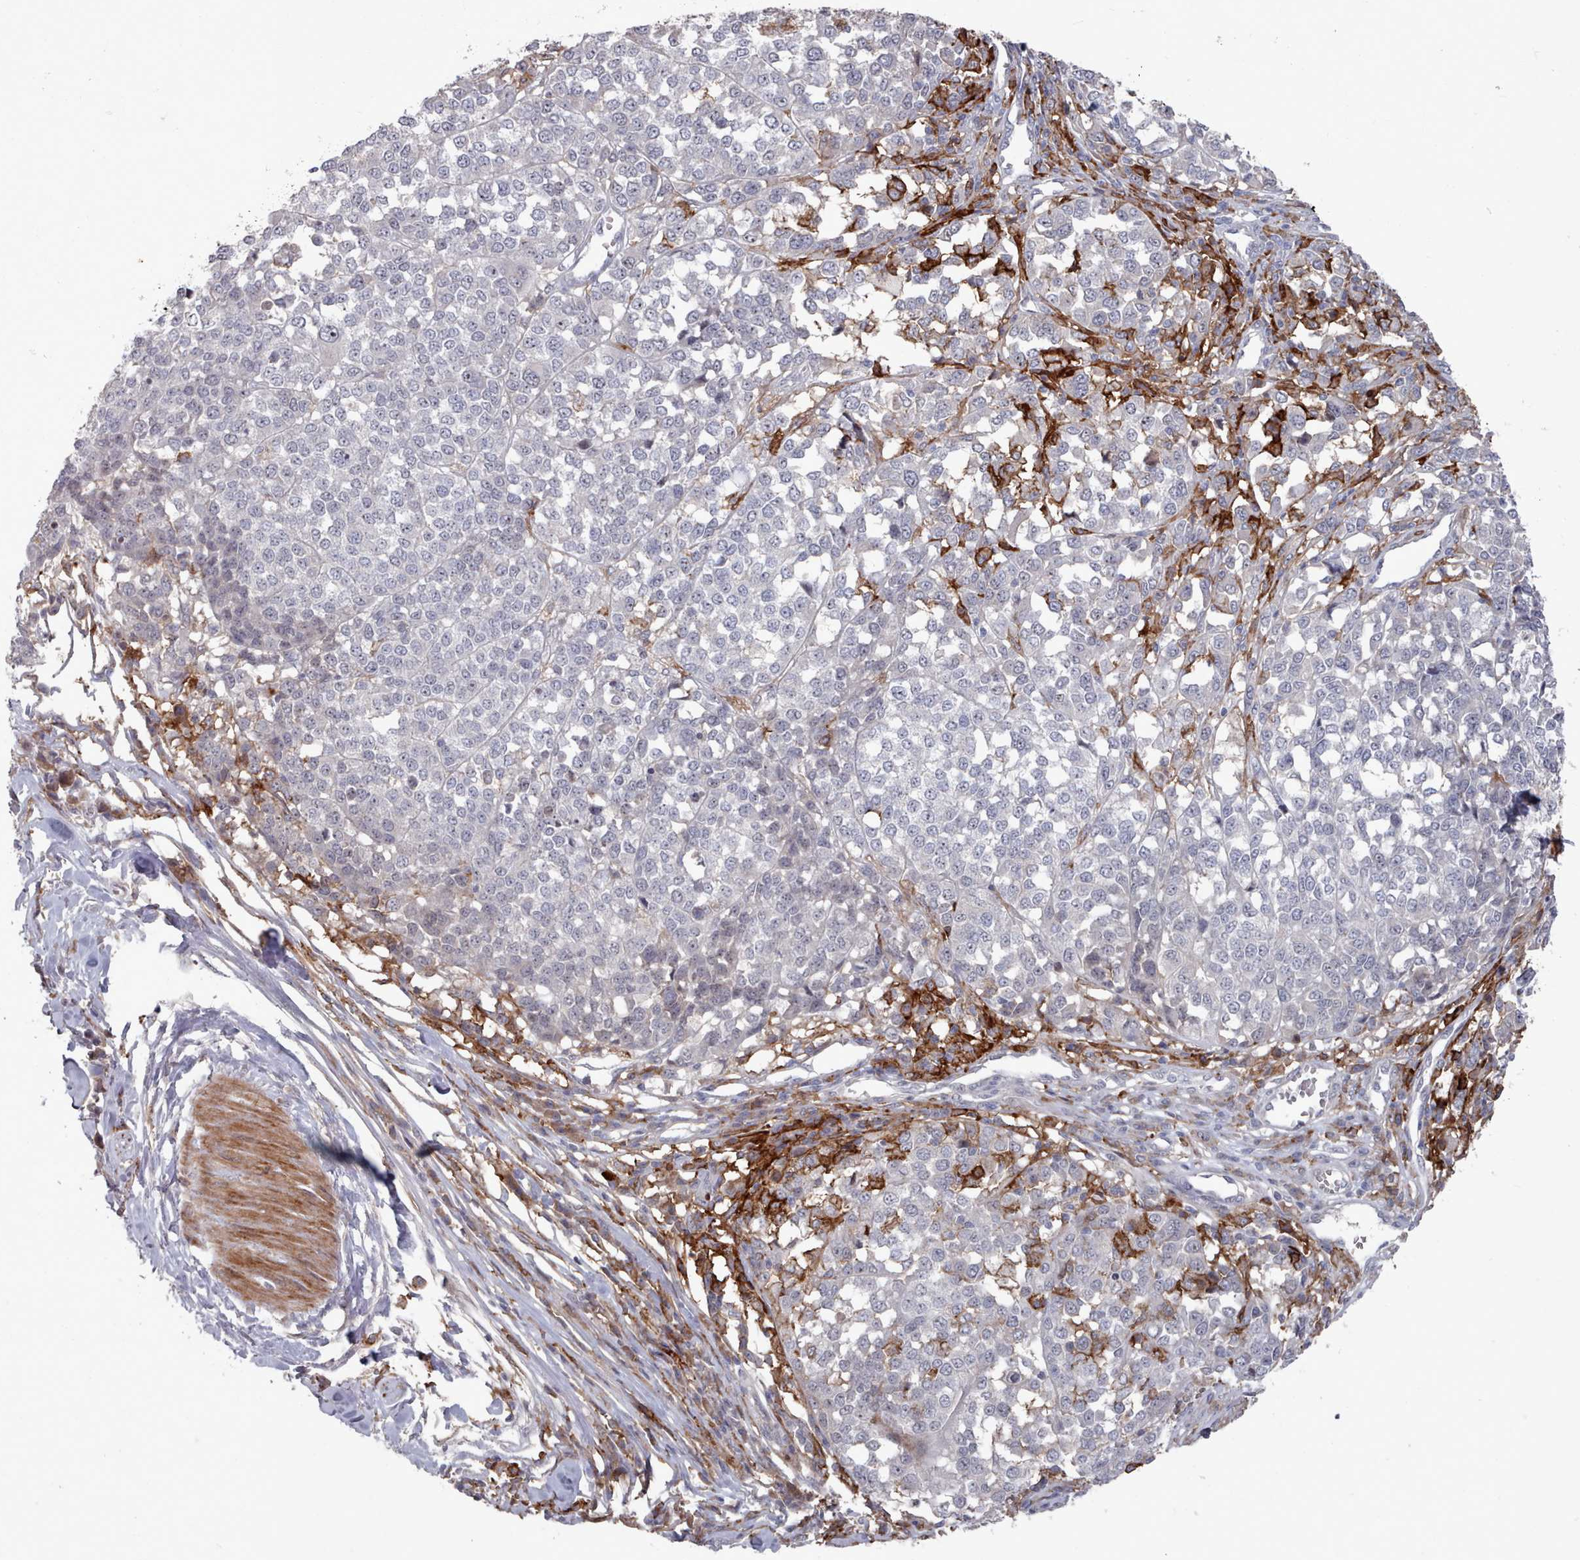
{"staining": {"intensity": "negative", "quantity": "none", "location": "none"}, "tissue": "melanoma", "cell_type": "Tumor cells", "image_type": "cancer", "snomed": [{"axis": "morphology", "description": "Malignant melanoma, Metastatic site"}, {"axis": "topography", "description": "Lymph node"}], "caption": "Photomicrograph shows no protein staining in tumor cells of melanoma tissue.", "gene": "COL8A2", "patient": {"sex": "male", "age": 44}}